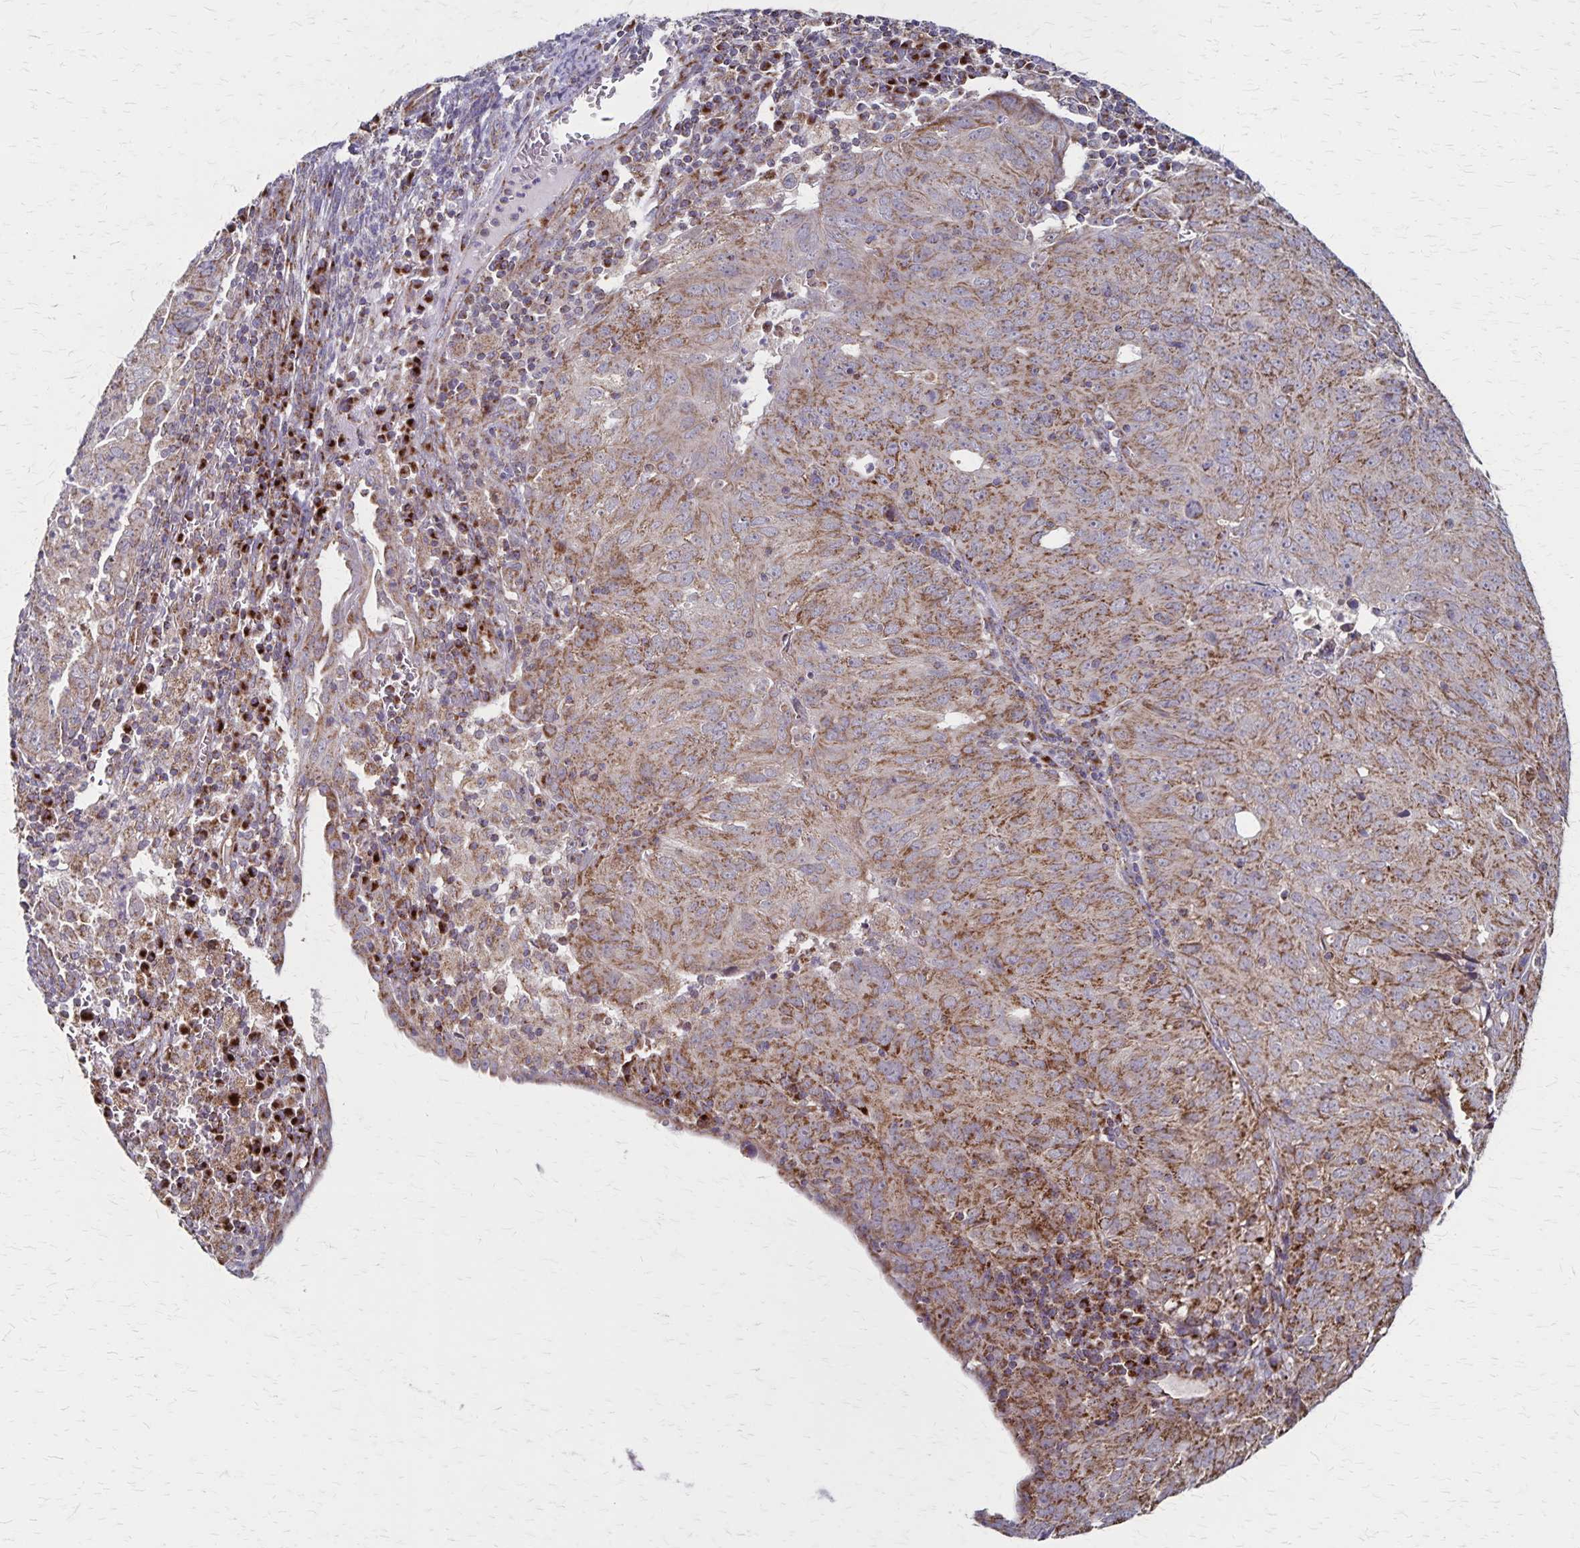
{"staining": {"intensity": "weak", "quantity": "25%-75%", "location": "cytoplasmic/membranous"}, "tissue": "cervical cancer", "cell_type": "Tumor cells", "image_type": "cancer", "snomed": [{"axis": "morphology", "description": "Adenocarcinoma, NOS"}, {"axis": "topography", "description": "Cervix"}], "caption": "Immunohistochemistry image of neoplastic tissue: human adenocarcinoma (cervical) stained using IHC reveals low levels of weak protein expression localized specifically in the cytoplasmic/membranous of tumor cells, appearing as a cytoplasmic/membranous brown color.", "gene": "NFS1", "patient": {"sex": "female", "age": 56}}